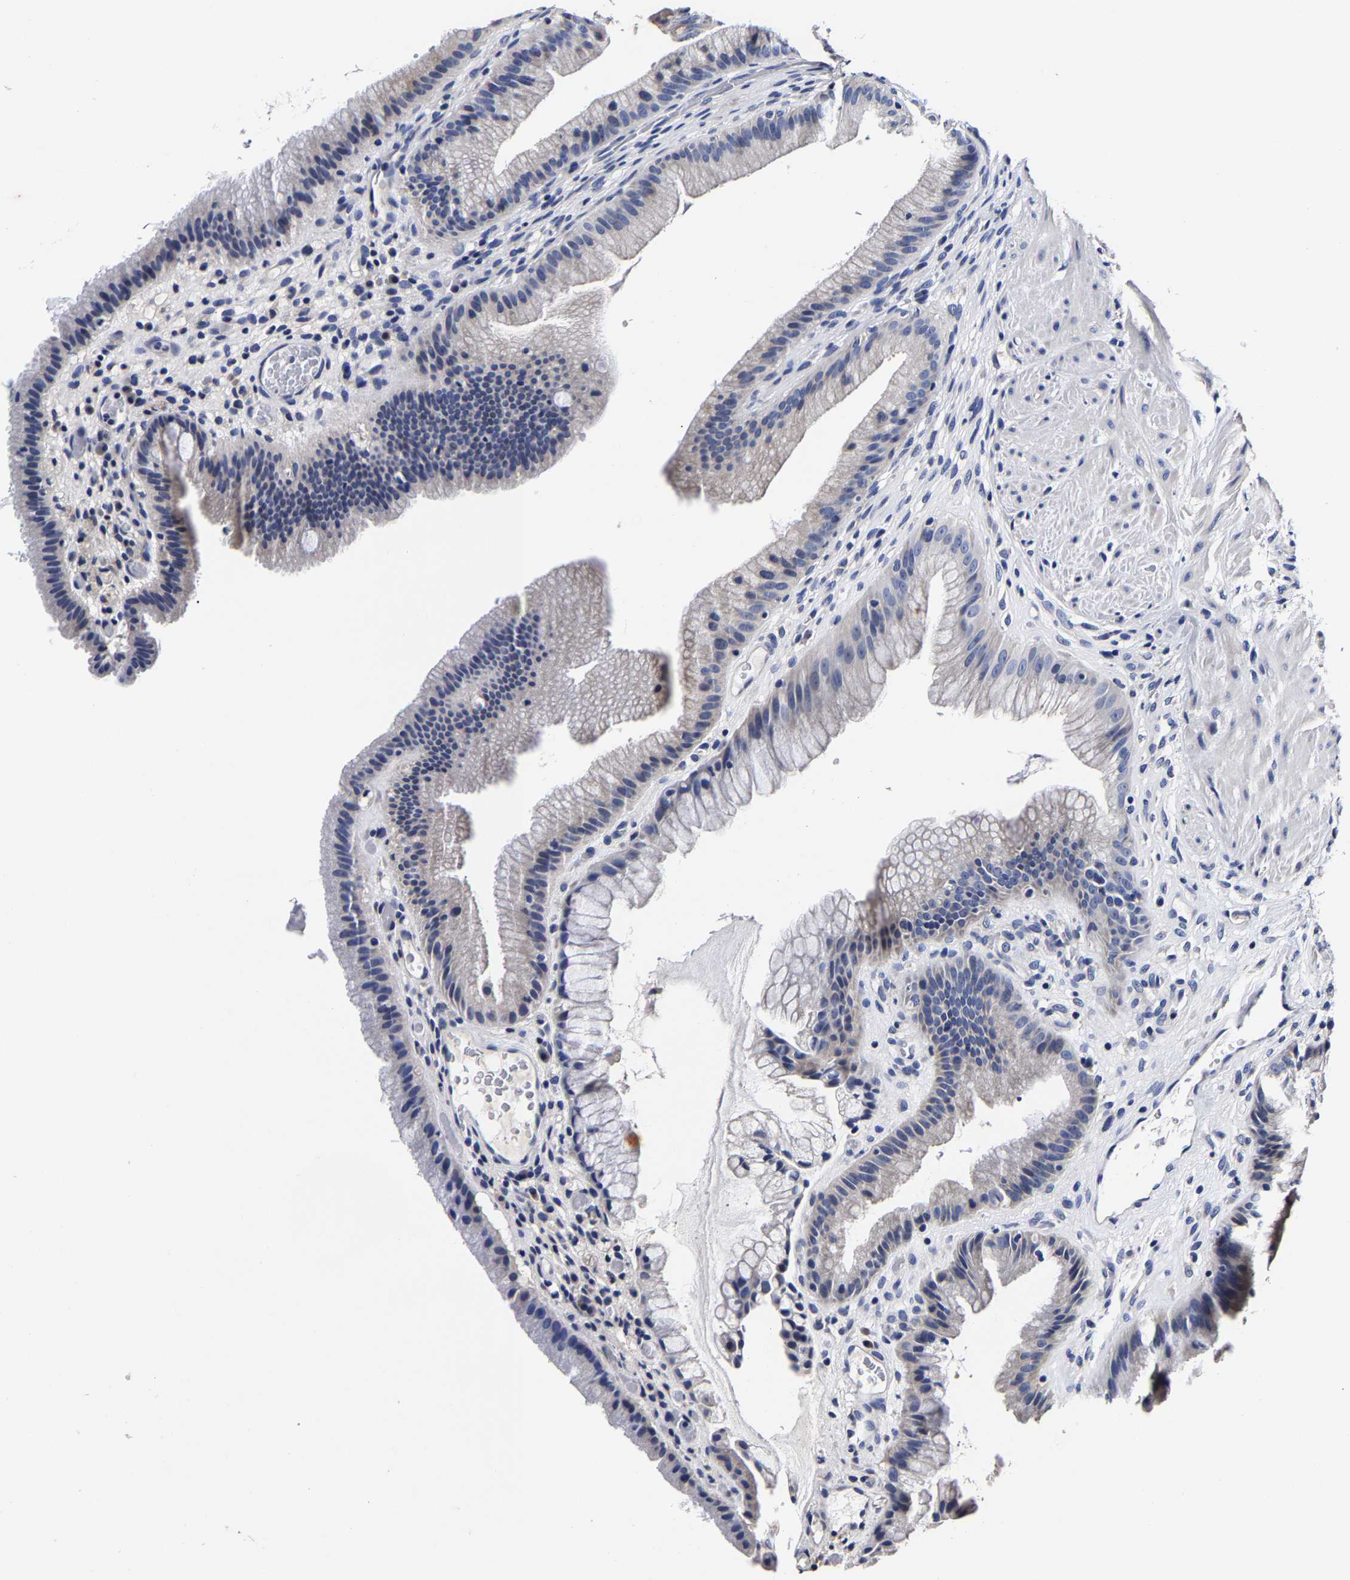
{"staining": {"intensity": "negative", "quantity": "none", "location": "none"}, "tissue": "gallbladder", "cell_type": "Glandular cells", "image_type": "normal", "snomed": [{"axis": "morphology", "description": "Normal tissue, NOS"}, {"axis": "topography", "description": "Gallbladder"}], "caption": "IHC image of normal gallbladder: human gallbladder stained with DAB (3,3'-diaminobenzidine) reveals no significant protein positivity in glandular cells. (DAB immunohistochemistry with hematoxylin counter stain).", "gene": "AKAP4", "patient": {"sex": "male", "age": 49}}